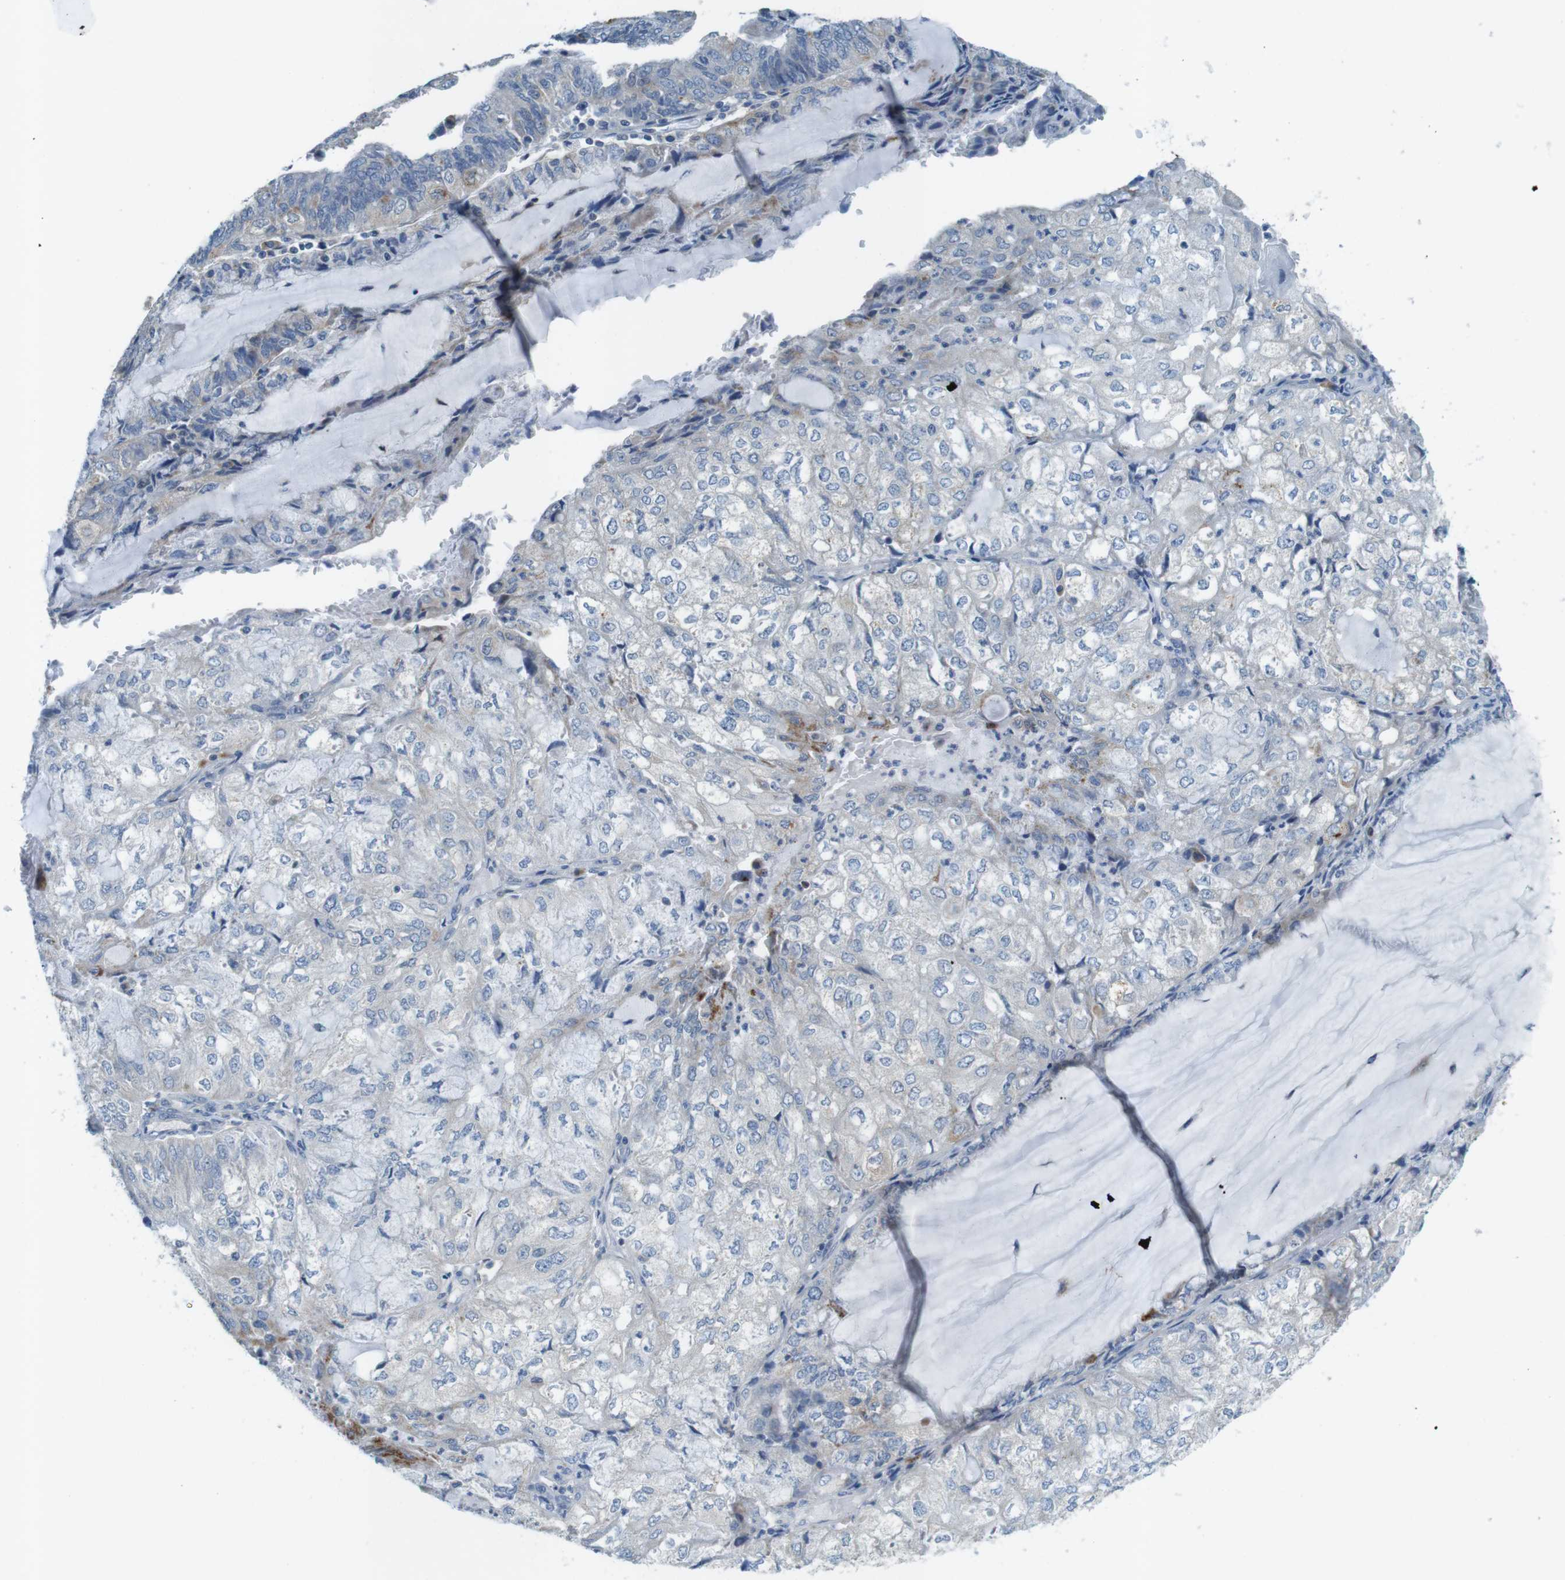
{"staining": {"intensity": "negative", "quantity": "none", "location": "none"}, "tissue": "endometrial cancer", "cell_type": "Tumor cells", "image_type": "cancer", "snomed": [{"axis": "morphology", "description": "Adenocarcinoma, NOS"}, {"axis": "topography", "description": "Endometrium"}], "caption": "A histopathology image of human endometrial cancer (adenocarcinoma) is negative for staining in tumor cells.", "gene": "TYW1", "patient": {"sex": "female", "age": 81}}